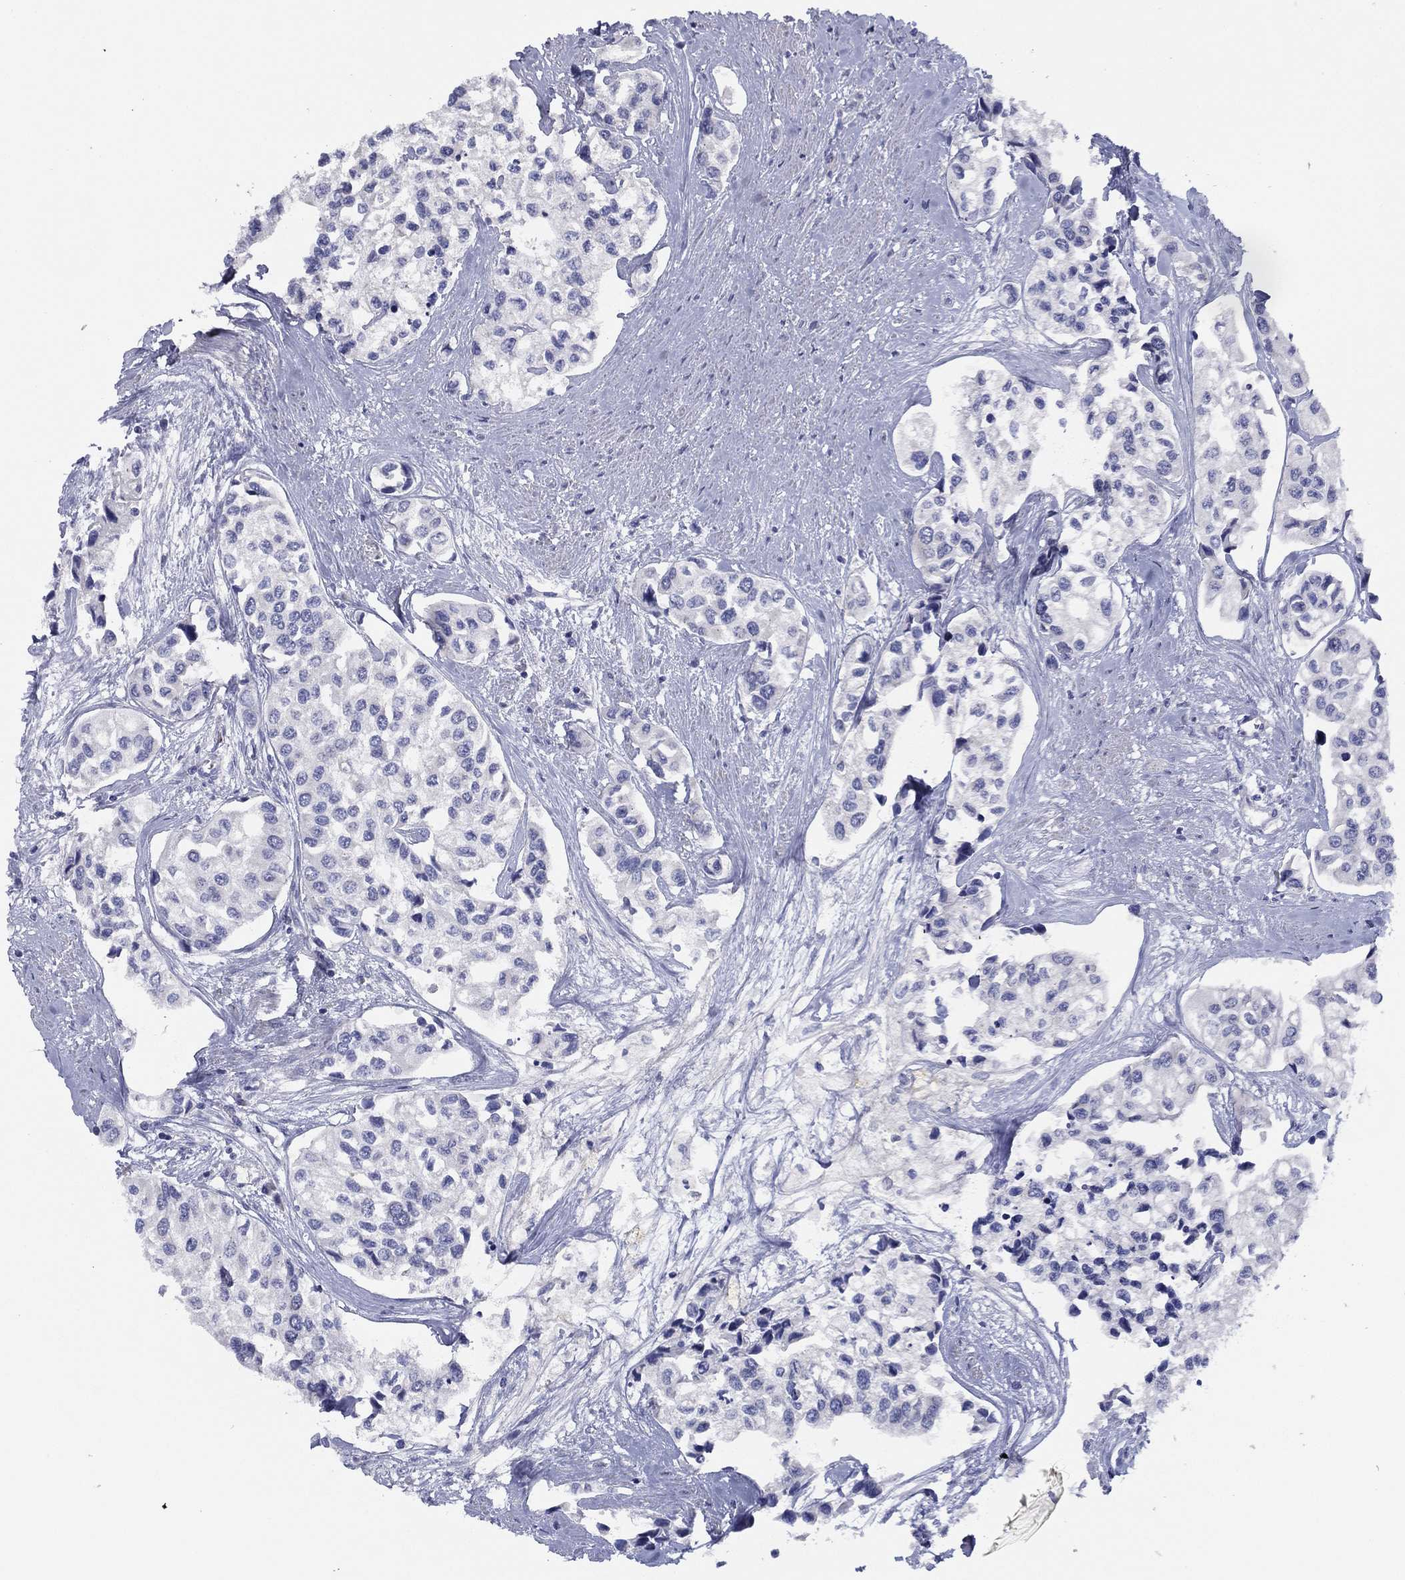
{"staining": {"intensity": "negative", "quantity": "none", "location": "none"}, "tissue": "urothelial cancer", "cell_type": "Tumor cells", "image_type": "cancer", "snomed": [{"axis": "morphology", "description": "Urothelial carcinoma, High grade"}, {"axis": "topography", "description": "Urinary bladder"}], "caption": "A histopathology image of human urothelial cancer is negative for staining in tumor cells.", "gene": "SLC13A4", "patient": {"sex": "male", "age": 73}}